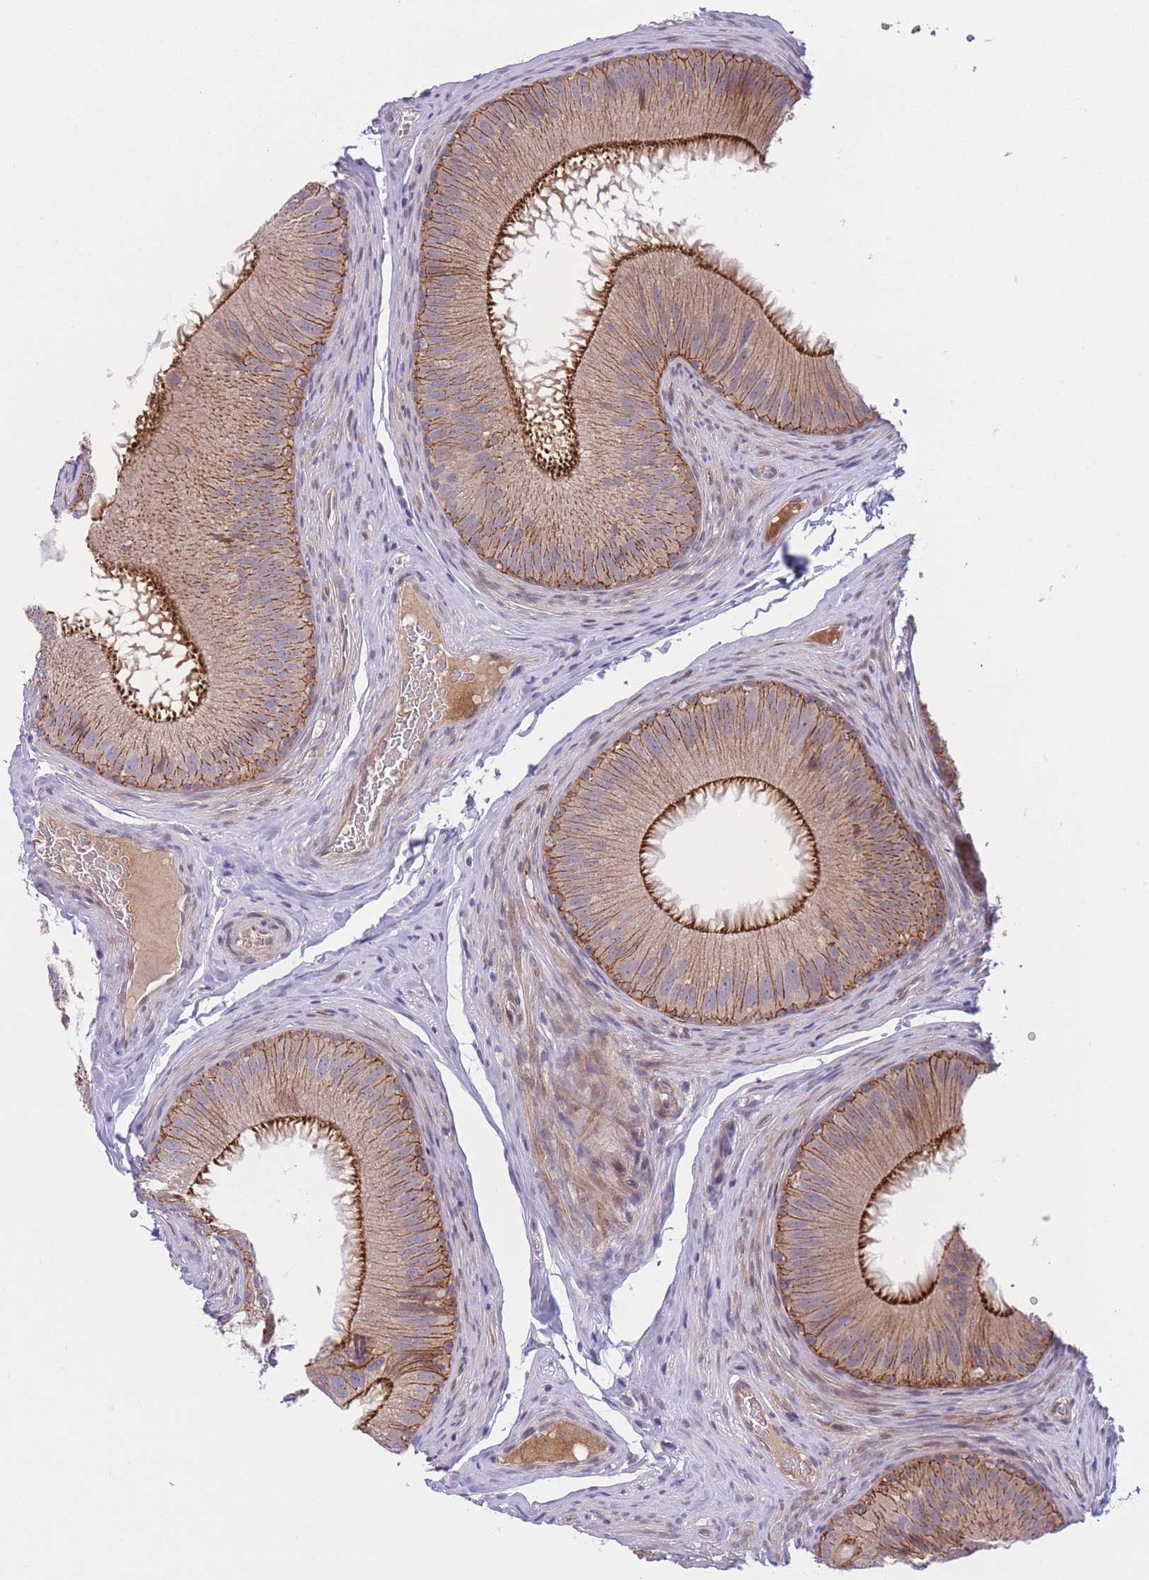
{"staining": {"intensity": "strong", "quantity": ">75%", "location": "cytoplasmic/membranous"}, "tissue": "epididymis", "cell_type": "Glandular cells", "image_type": "normal", "snomed": [{"axis": "morphology", "description": "Normal tissue, NOS"}, {"axis": "topography", "description": "Epididymis"}], "caption": "Epididymis stained for a protein exhibits strong cytoplasmic/membranous positivity in glandular cells. The protein is stained brown, and the nuclei are stained in blue (DAB IHC with brightfield microscopy, high magnification).", "gene": "CDC25B", "patient": {"sex": "male", "age": 34}}